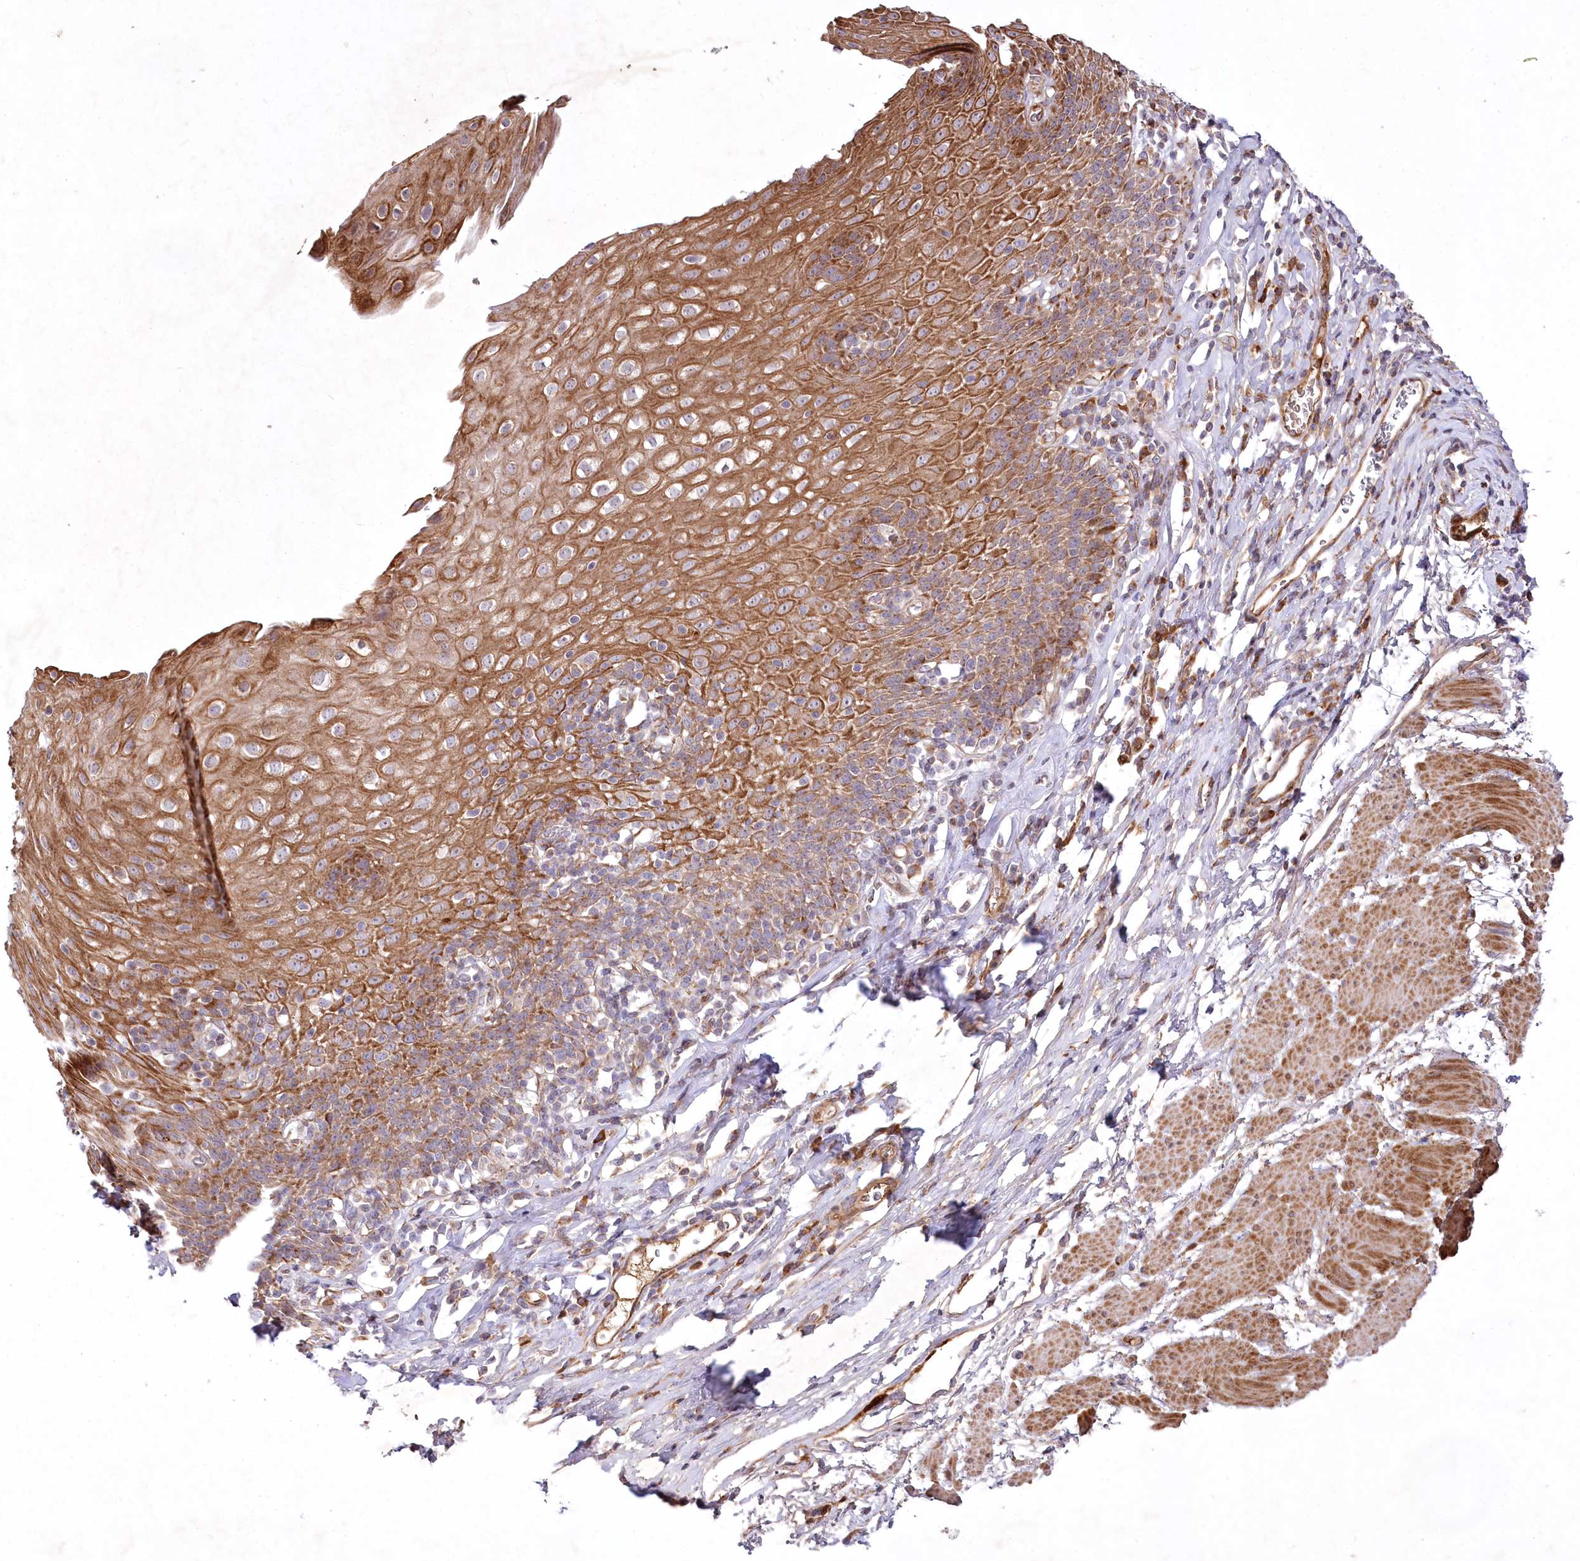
{"staining": {"intensity": "moderate", "quantity": ">75%", "location": "cytoplasmic/membranous"}, "tissue": "esophagus", "cell_type": "Squamous epithelial cells", "image_type": "normal", "snomed": [{"axis": "morphology", "description": "Normal tissue, NOS"}, {"axis": "topography", "description": "Esophagus"}], "caption": "The immunohistochemical stain shows moderate cytoplasmic/membranous staining in squamous epithelial cells of benign esophagus.", "gene": "PSTK", "patient": {"sex": "female", "age": 61}}